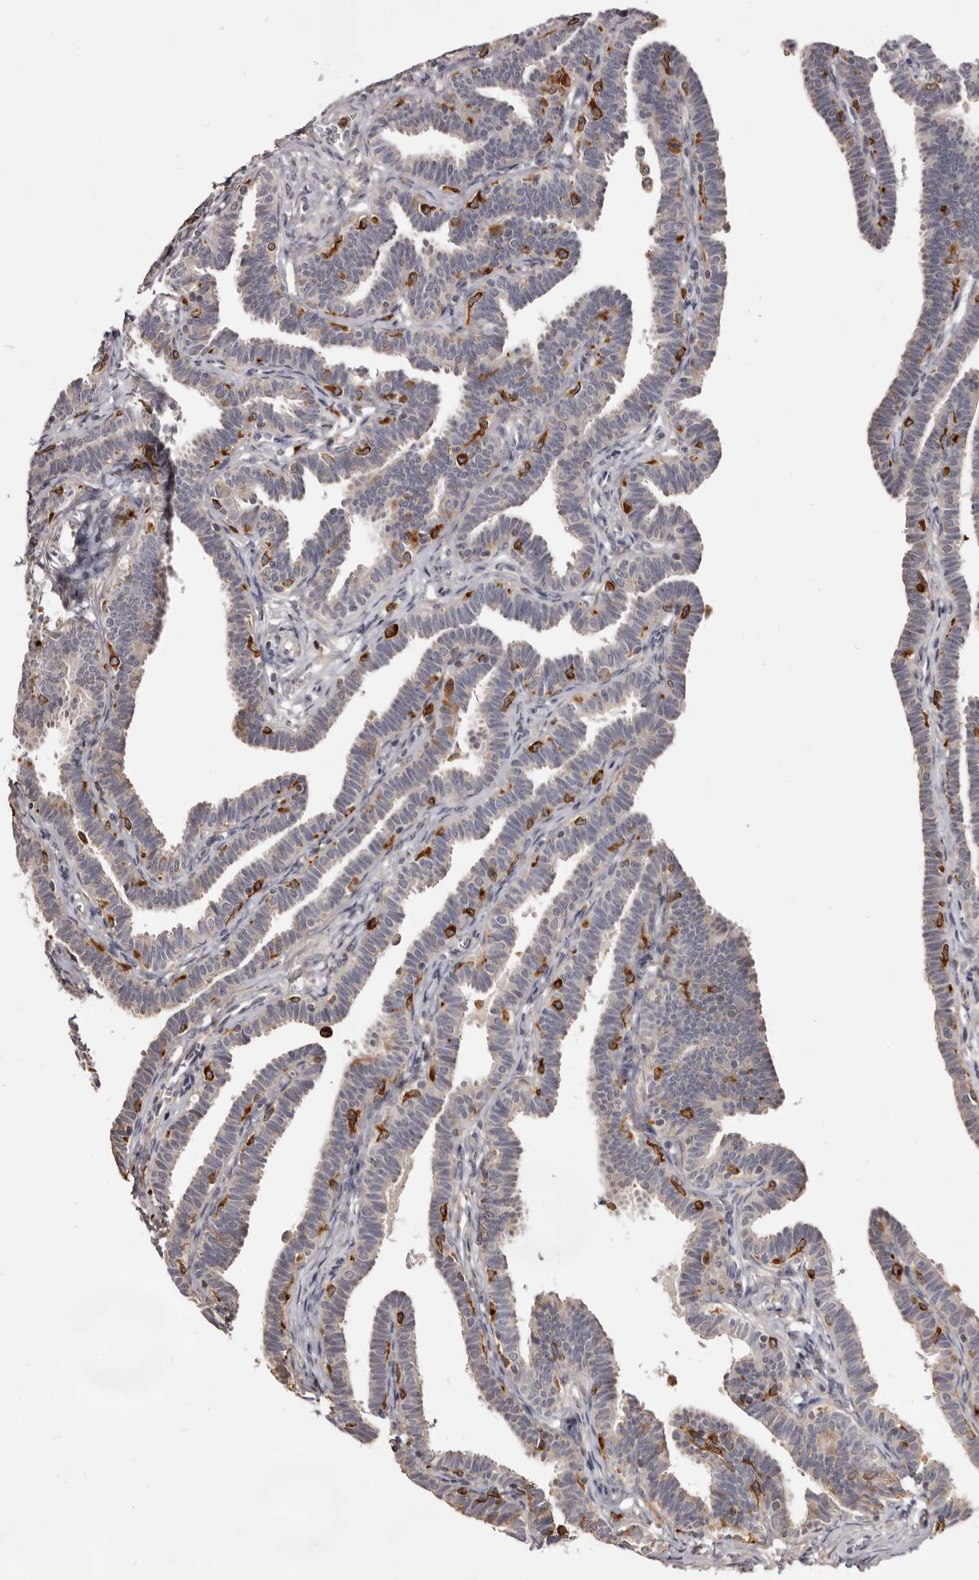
{"staining": {"intensity": "moderate", "quantity": "25%-75%", "location": "cytoplasmic/membranous"}, "tissue": "fallopian tube", "cell_type": "Glandular cells", "image_type": "normal", "snomed": [{"axis": "morphology", "description": "Normal tissue, NOS"}, {"axis": "topography", "description": "Fallopian tube"}, {"axis": "topography", "description": "Ovary"}], "caption": "The image reveals immunohistochemical staining of benign fallopian tube. There is moderate cytoplasmic/membranous expression is seen in approximately 25%-75% of glandular cells. (Stains: DAB (3,3'-diaminobenzidine) in brown, nuclei in blue, Microscopy: brightfield microscopy at high magnification).", "gene": "TNNI1", "patient": {"sex": "female", "age": 23}}